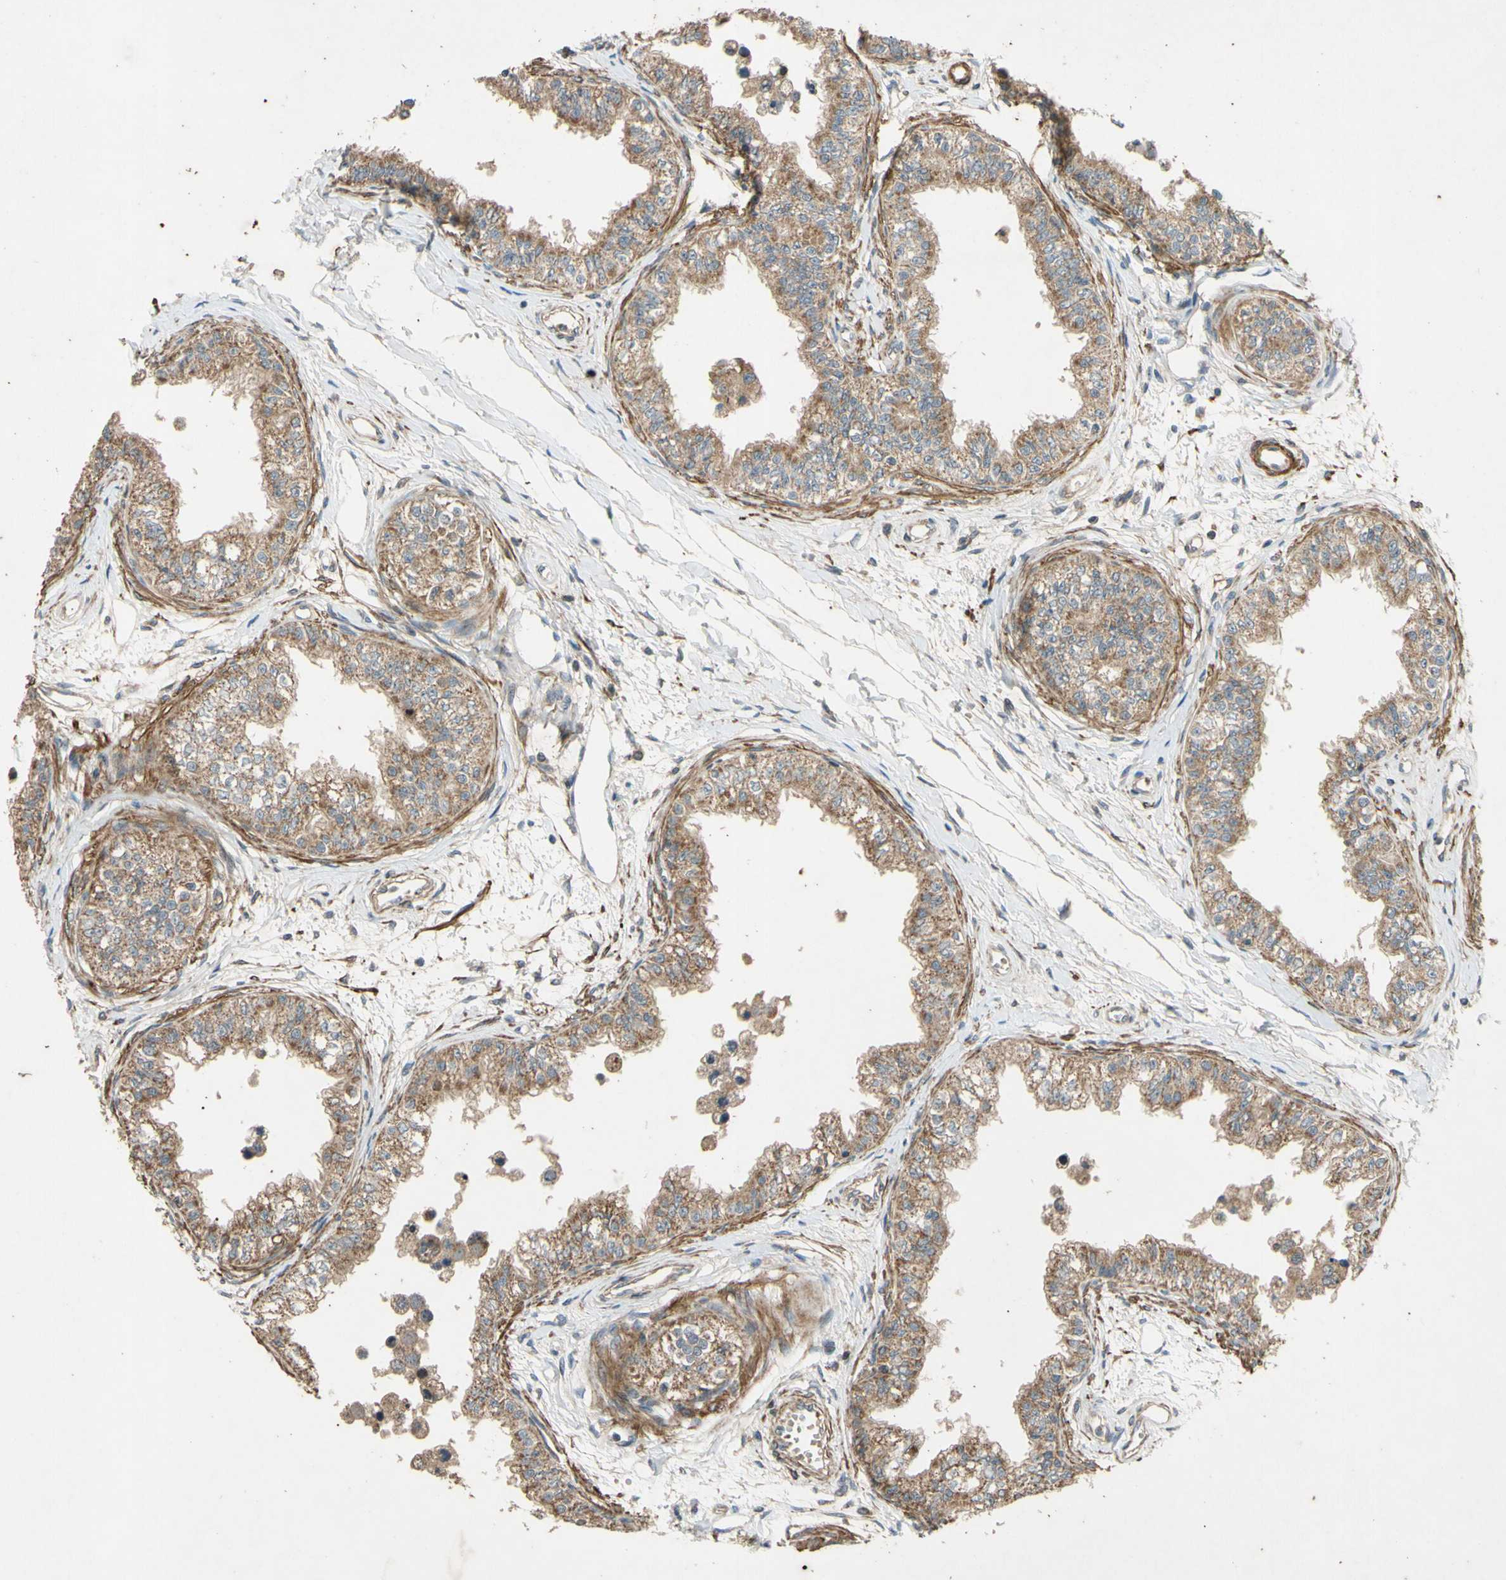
{"staining": {"intensity": "moderate", "quantity": ">75%", "location": "cytoplasmic/membranous"}, "tissue": "epididymis", "cell_type": "Glandular cells", "image_type": "normal", "snomed": [{"axis": "morphology", "description": "Normal tissue, NOS"}, {"axis": "morphology", "description": "Adenocarcinoma, metastatic, NOS"}, {"axis": "topography", "description": "Testis"}, {"axis": "topography", "description": "Epididymis"}], "caption": "Epididymis stained for a protein (brown) reveals moderate cytoplasmic/membranous positive expression in about >75% of glandular cells.", "gene": "PARD6A", "patient": {"sex": "male", "age": 26}}